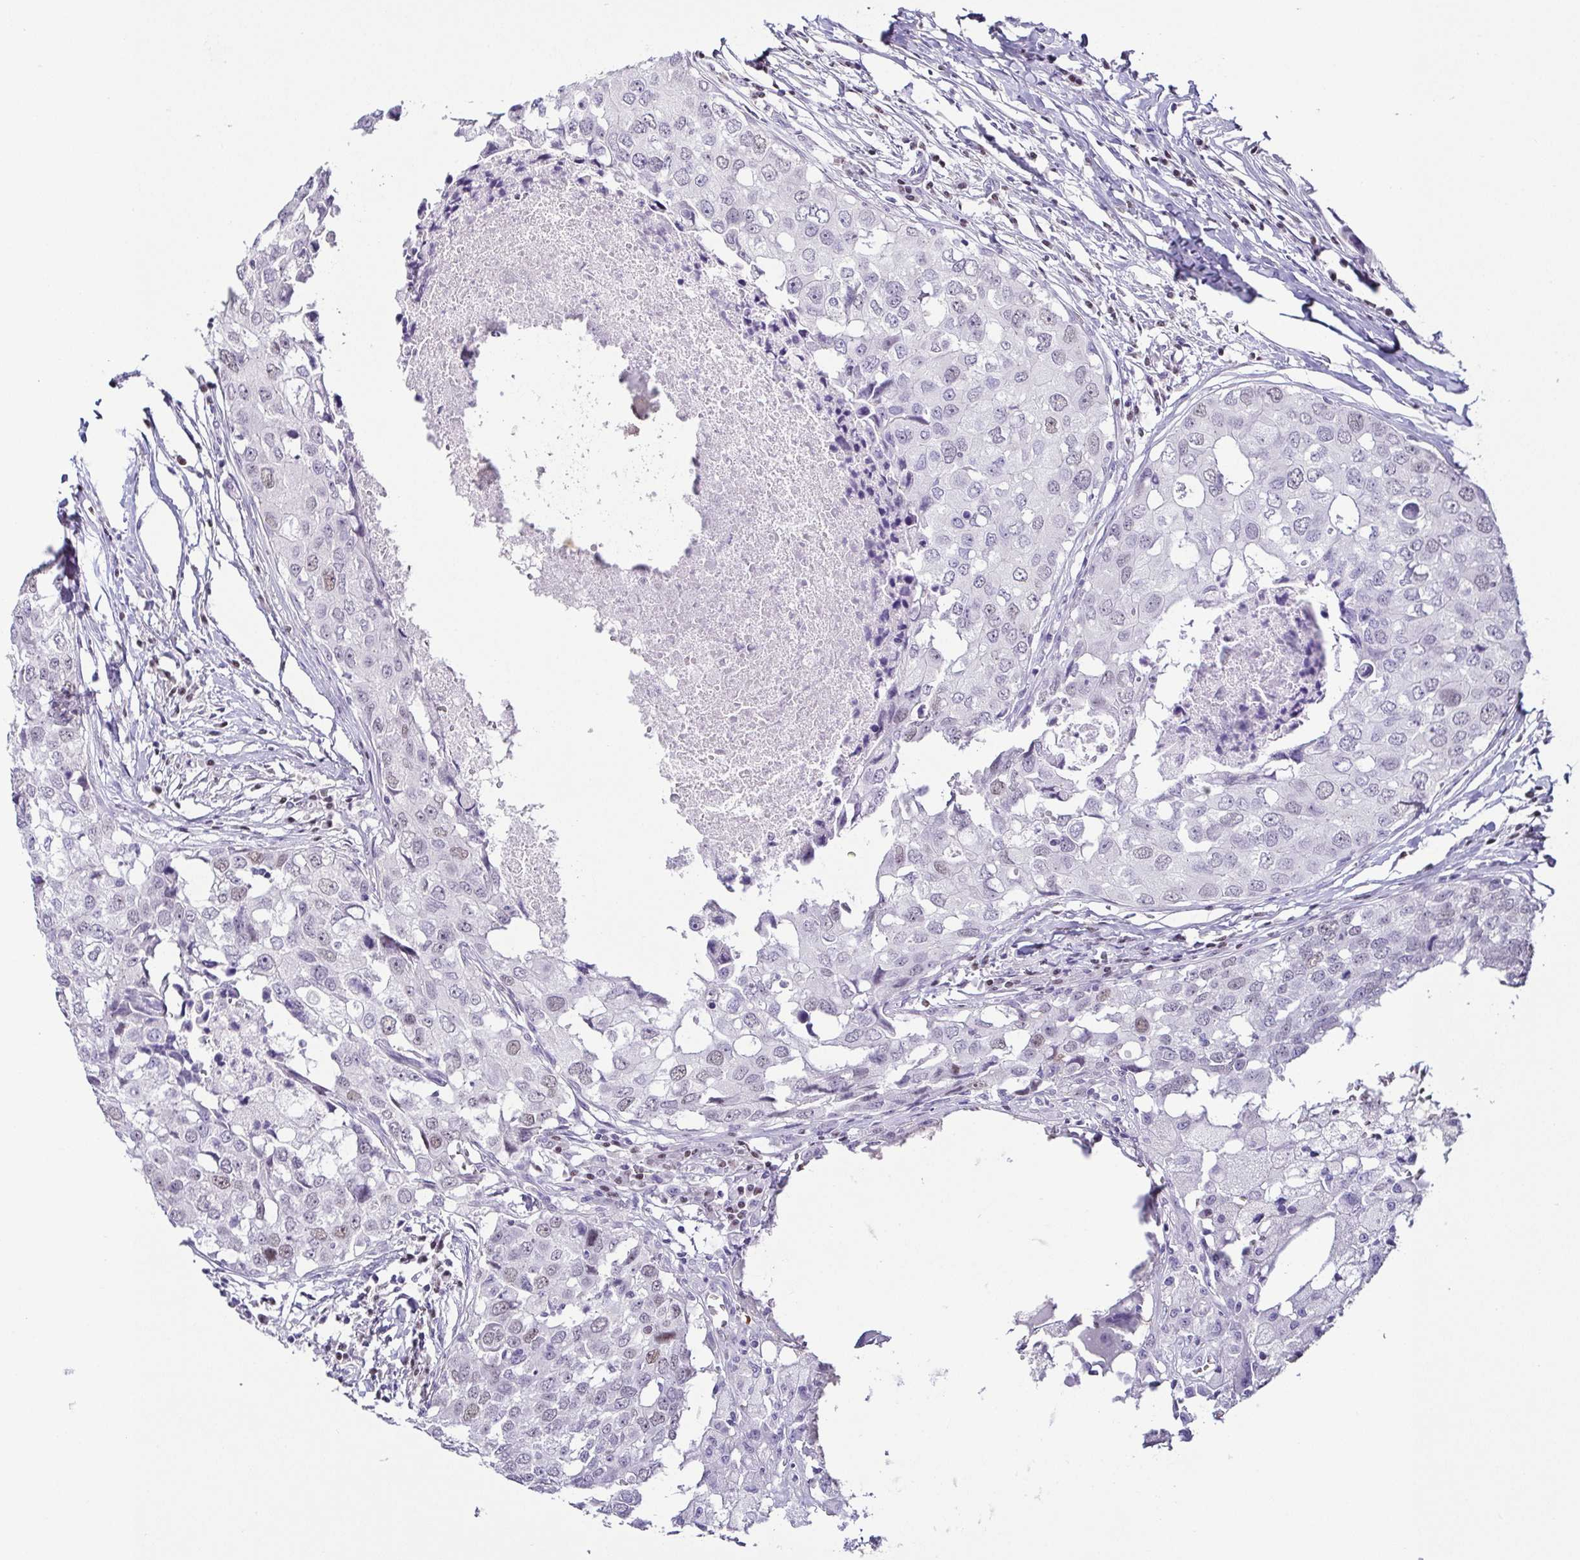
{"staining": {"intensity": "weak", "quantity": "<25%", "location": "nuclear"}, "tissue": "breast cancer", "cell_type": "Tumor cells", "image_type": "cancer", "snomed": [{"axis": "morphology", "description": "Duct carcinoma"}, {"axis": "topography", "description": "Breast"}], "caption": "A high-resolution micrograph shows immunohistochemistry (IHC) staining of breast intraductal carcinoma, which reveals no significant staining in tumor cells.", "gene": "TCF3", "patient": {"sex": "female", "age": 27}}